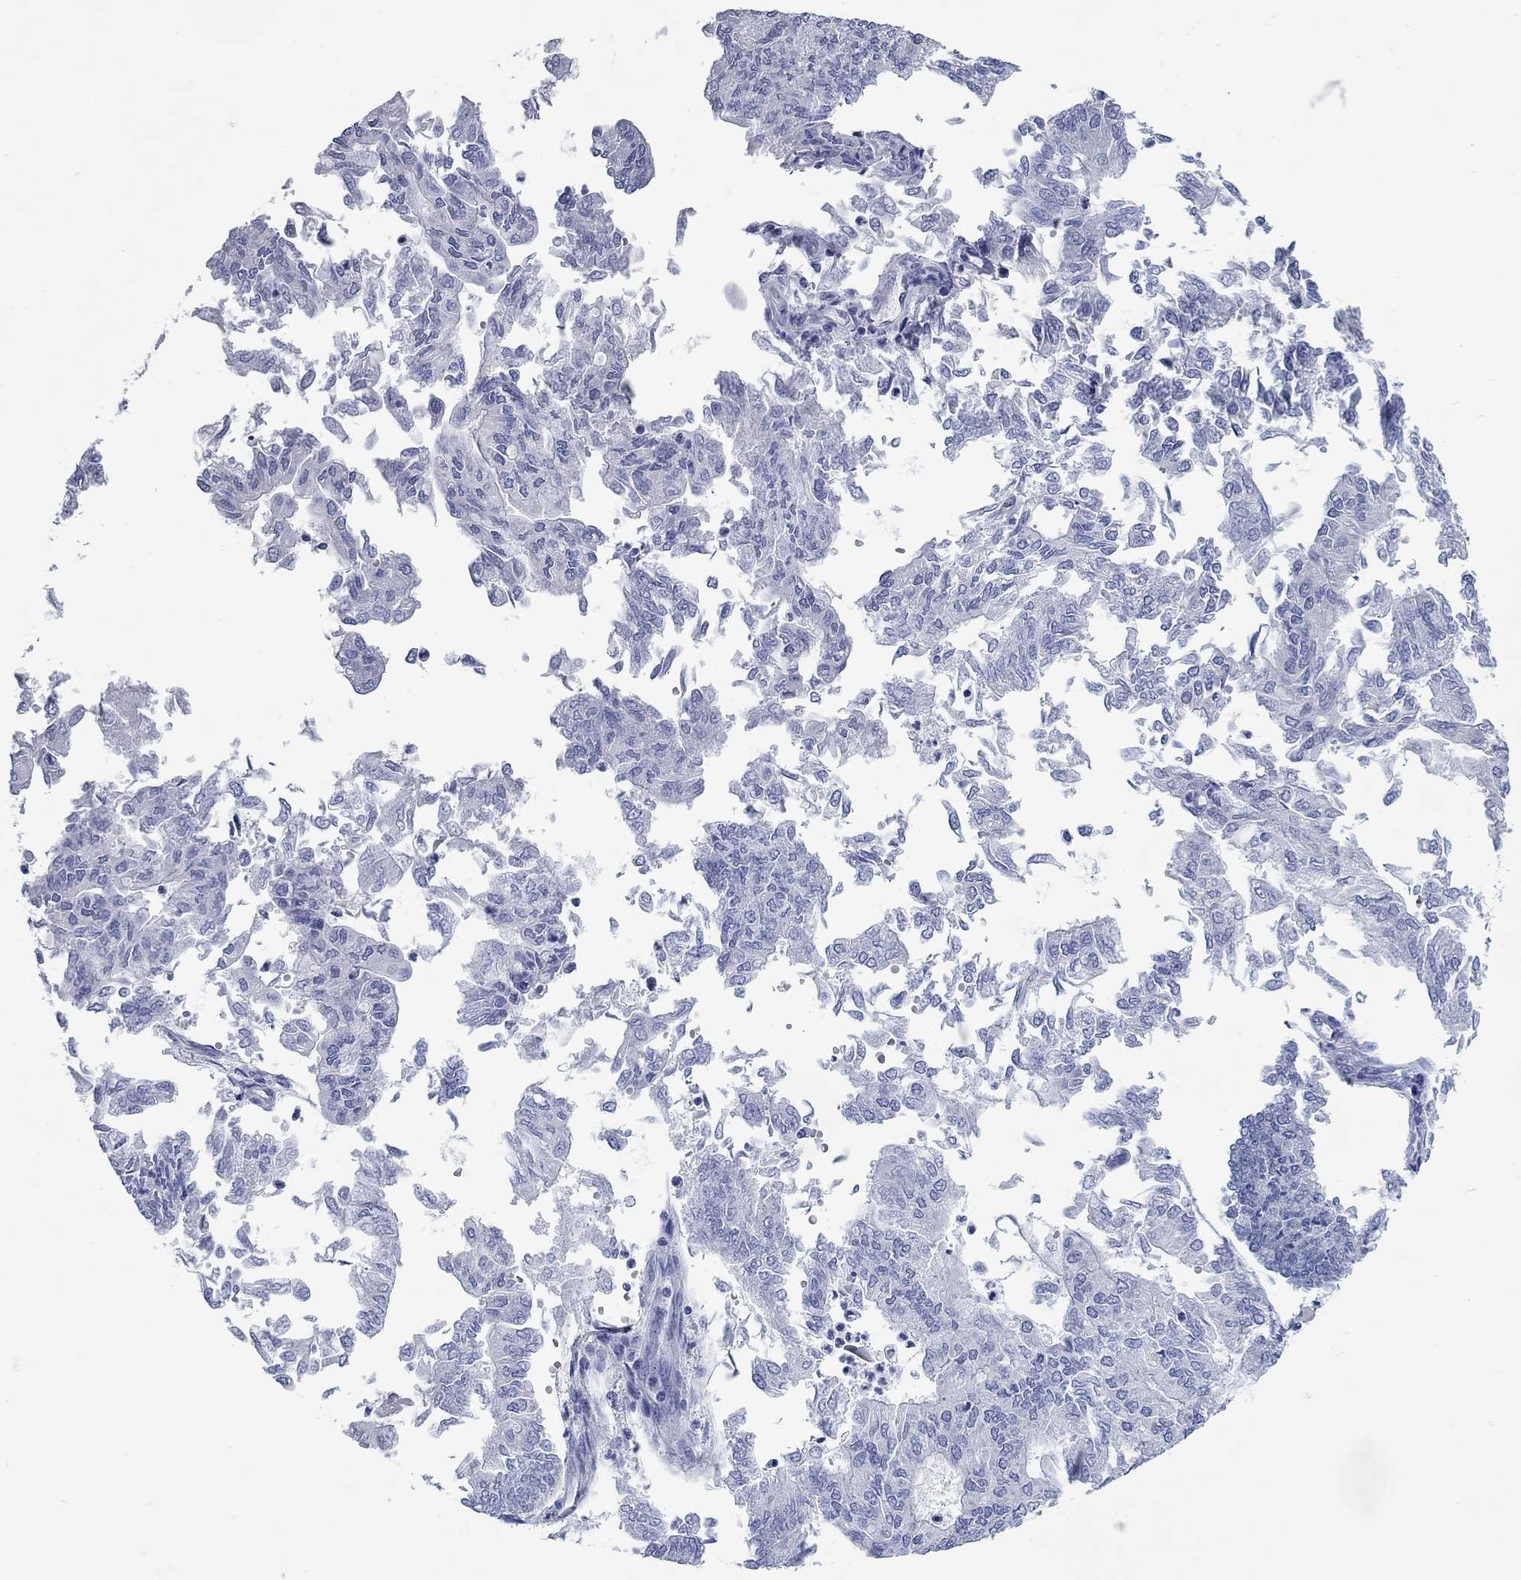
{"staining": {"intensity": "negative", "quantity": "none", "location": "none"}, "tissue": "endometrial cancer", "cell_type": "Tumor cells", "image_type": "cancer", "snomed": [{"axis": "morphology", "description": "Adenocarcinoma, NOS"}, {"axis": "topography", "description": "Endometrium"}], "caption": "DAB (3,3'-diaminobenzidine) immunohistochemical staining of endometrial cancer displays no significant expression in tumor cells.", "gene": "WASF3", "patient": {"sex": "female", "age": 59}}